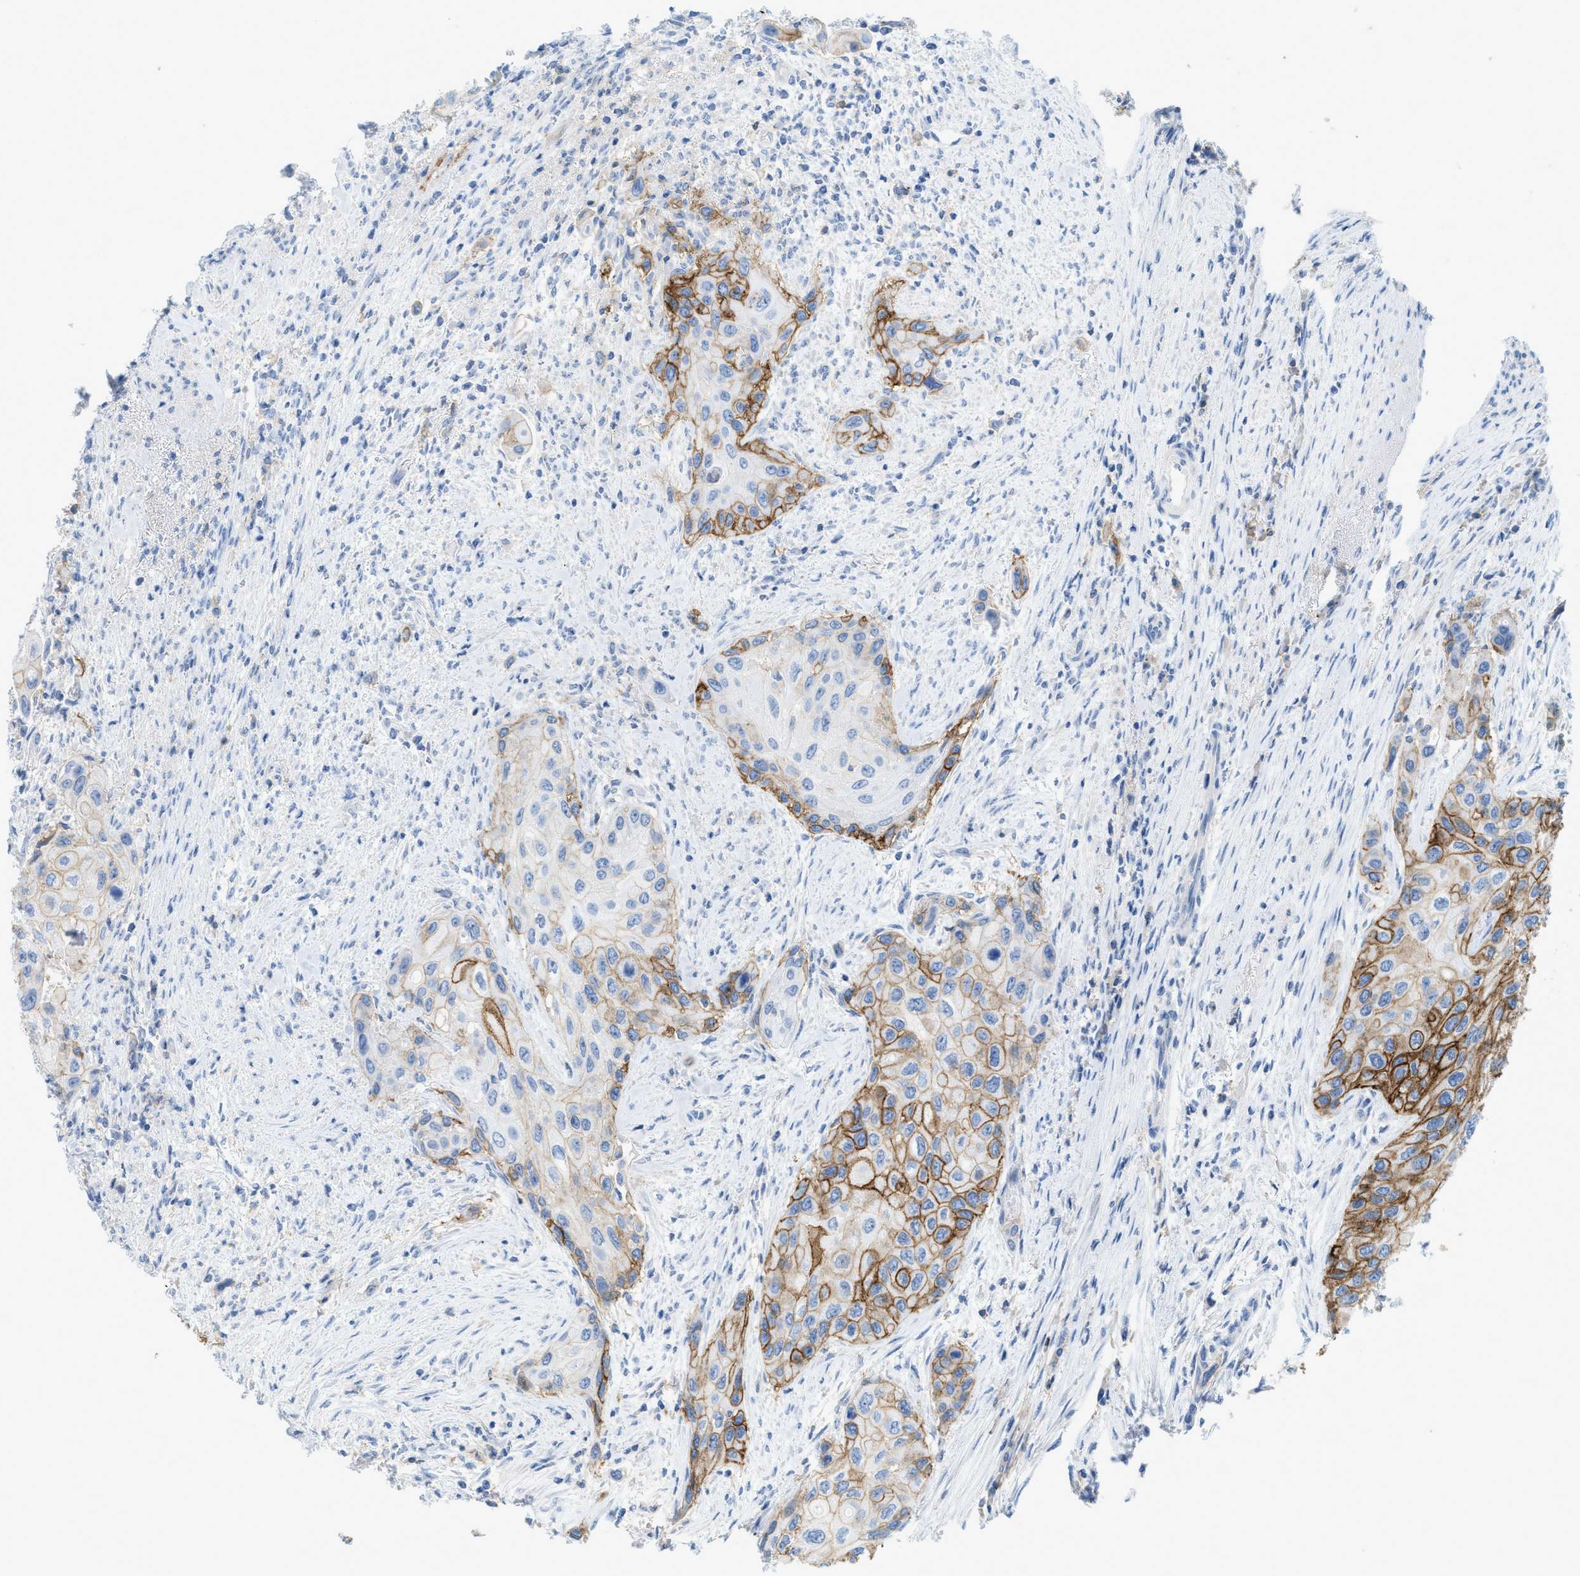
{"staining": {"intensity": "strong", "quantity": "25%-75%", "location": "cytoplasmic/membranous"}, "tissue": "urothelial cancer", "cell_type": "Tumor cells", "image_type": "cancer", "snomed": [{"axis": "morphology", "description": "Urothelial carcinoma, High grade"}, {"axis": "topography", "description": "Urinary bladder"}], "caption": "Immunohistochemical staining of high-grade urothelial carcinoma shows high levels of strong cytoplasmic/membranous expression in approximately 25%-75% of tumor cells. (DAB IHC with brightfield microscopy, high magnification).", "gene": "SLC3A2", "patient": {"sex": "female", "age": 56}}